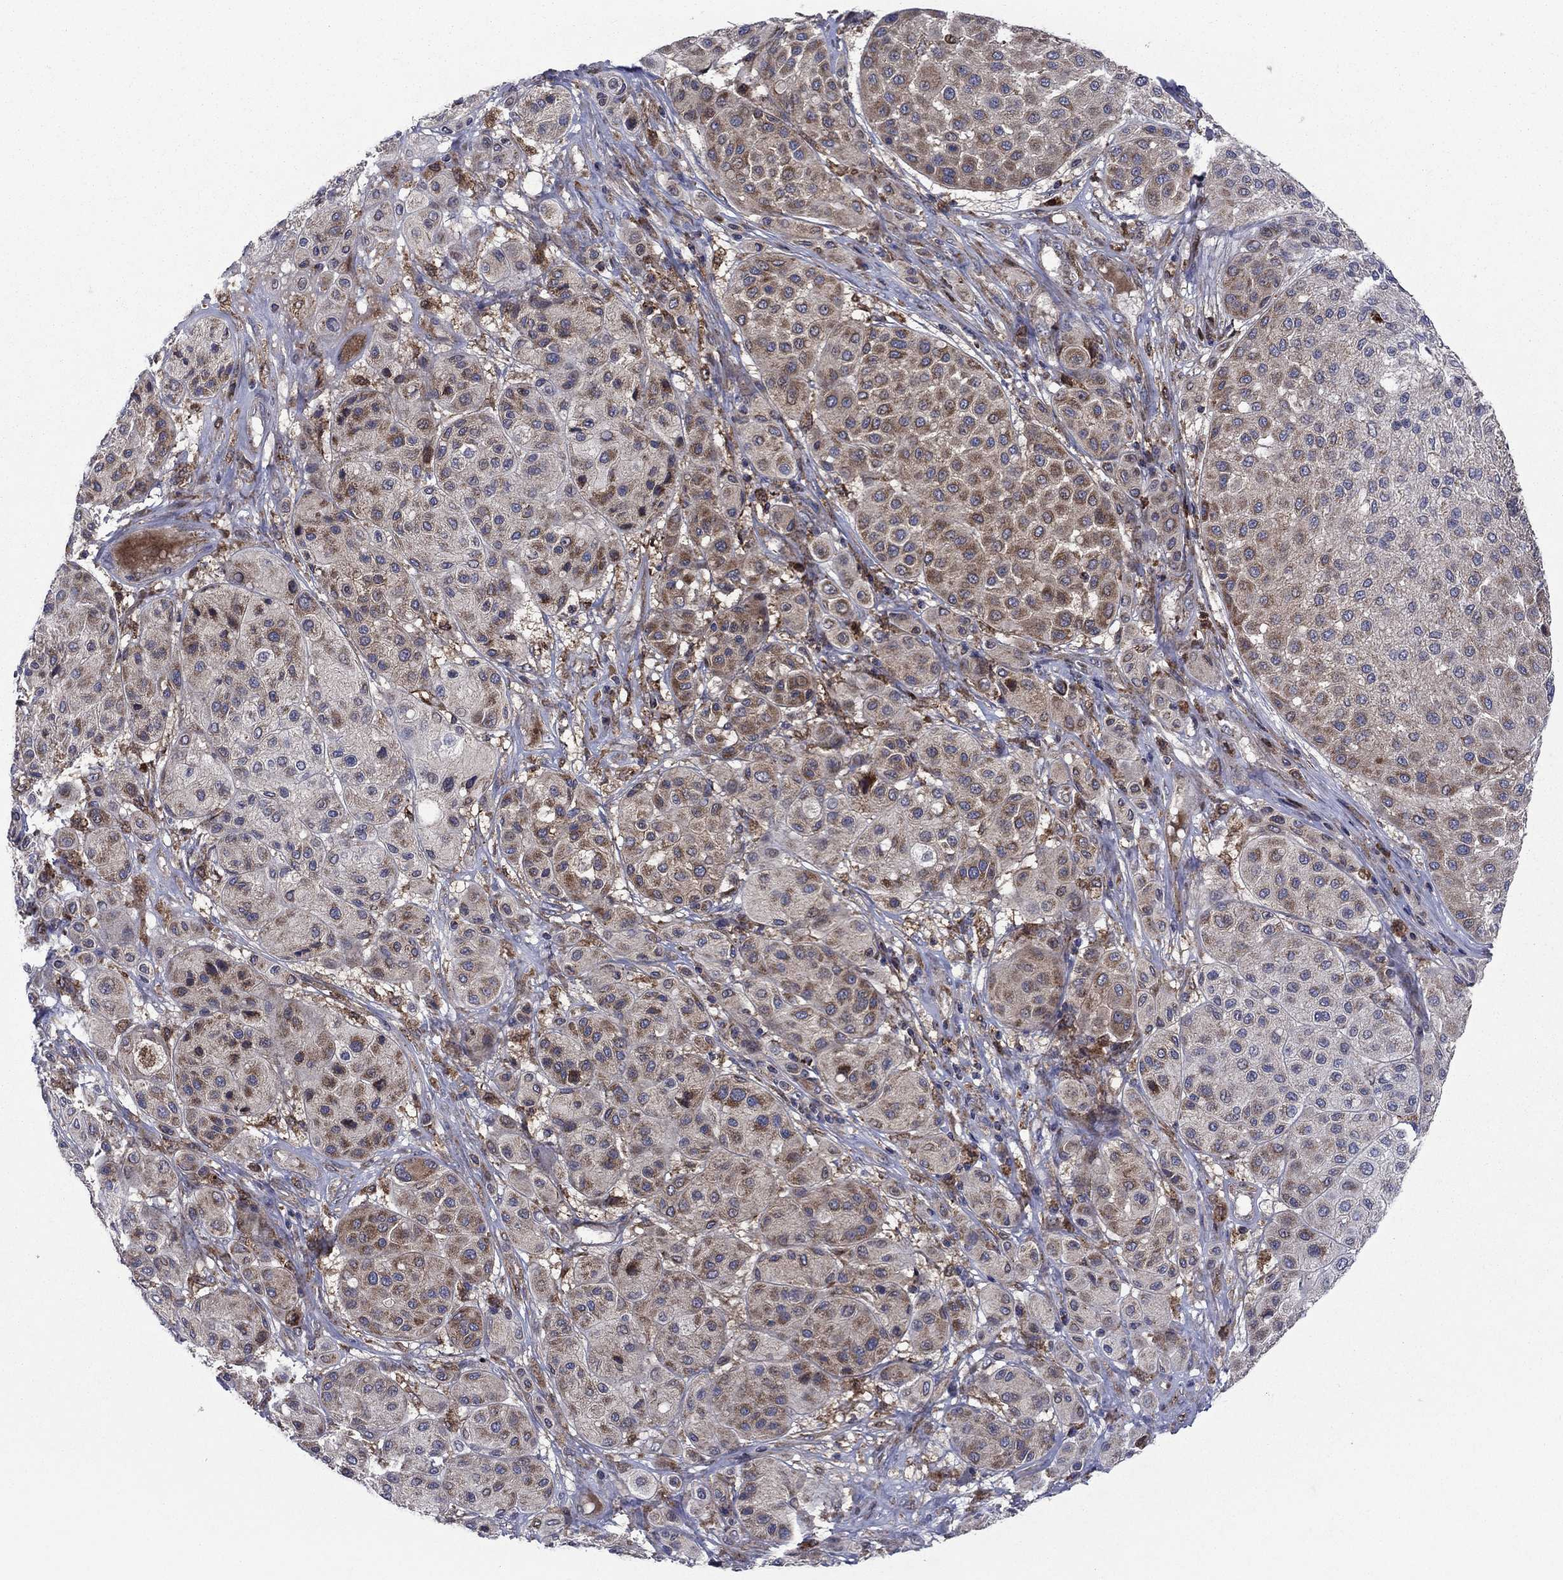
{"staining": {"intensity": "moderate", "quantity": "<25%", "location": "cytoplasmic/membranous"}, "tissue": "melanoma", "cell_type": "Tumor cells", "image_type": "cancer", "snomed": [{"axis": "morphology", "description": "Malignant melanoma, Metastatic site"}, {"axis": "topography", "description": "Smooth muscle"}], "caption": "IHC (DAB (3,3'-diaminobenzidine)) staining of malignant melanoma (metastatic site) displays moderate cytoplasmic/membranous protein staining in about <25% of tumor cells.", "gene": "RNF19B", "patient": {"sex": "male", "age": 41}}